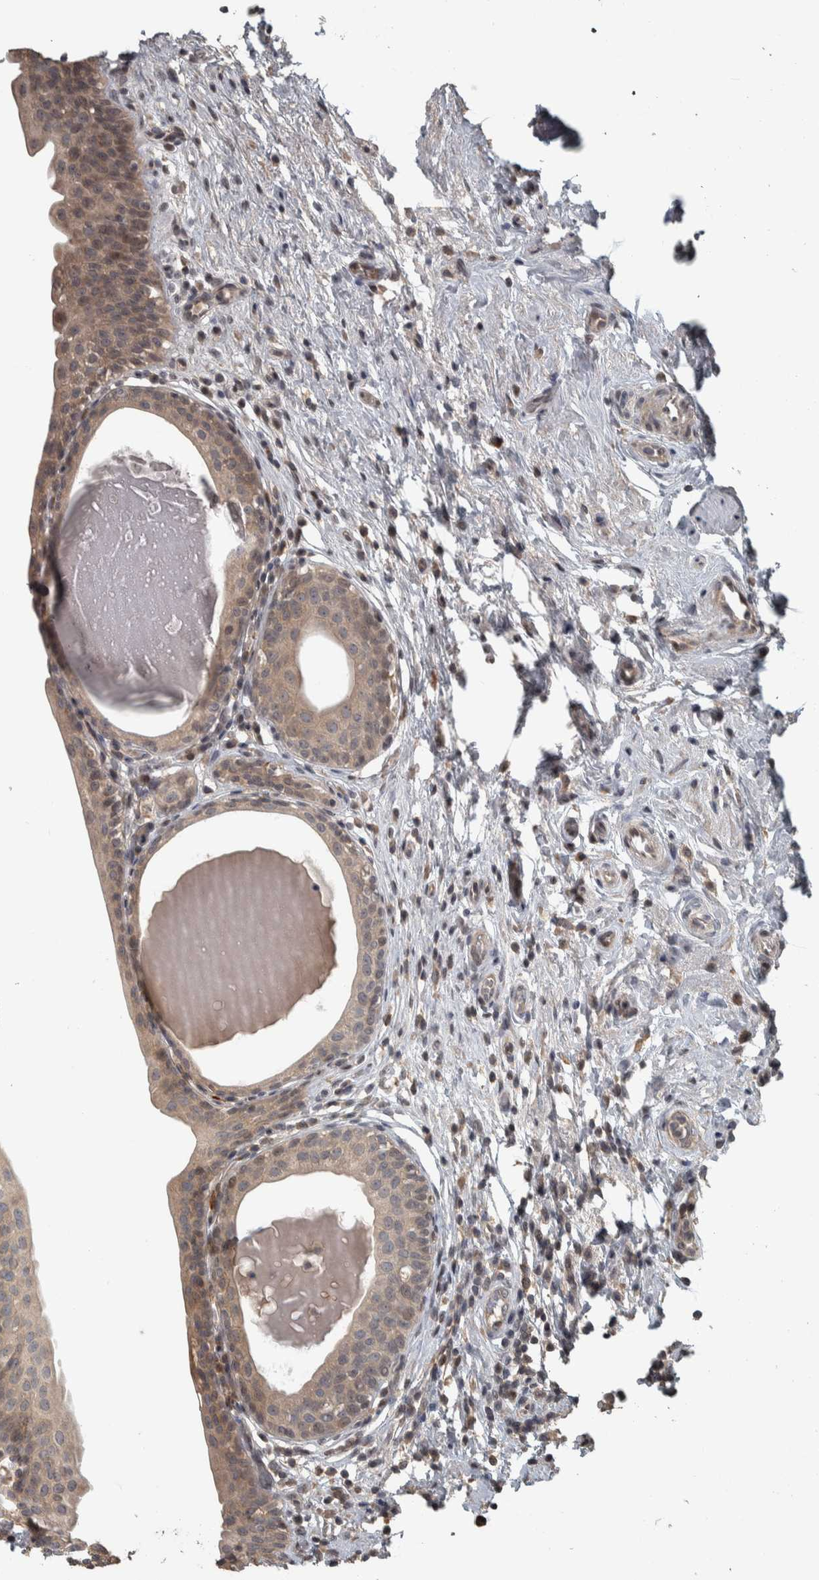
{"staining": {"intensity": "moderate", "quantity": "25%-75%", "location": "cytoplasmic/membranous"}, "tissue": "urinary bladder", "cell_type": "Urothelial cells", "image_type": "normal", "snomed": [{"axis": "morphology", "description": "Normal tissue, NOS"}, {"axis": "topography", "description": "Urinary bladder"}], "caption": "Protein analysis of unremarkable urinary bladder reveals moderate cytoplasmic/membranous expression in about 25%-75% of urothelial cells. The staining was performed using DAB (3,3'-diaminobenzidine), with brown indicating positive protein expression. Nuclei are stained blue with hematoxylin.", "gene": "ERAL1", "patient": {"sex": "male", "age": 83}}